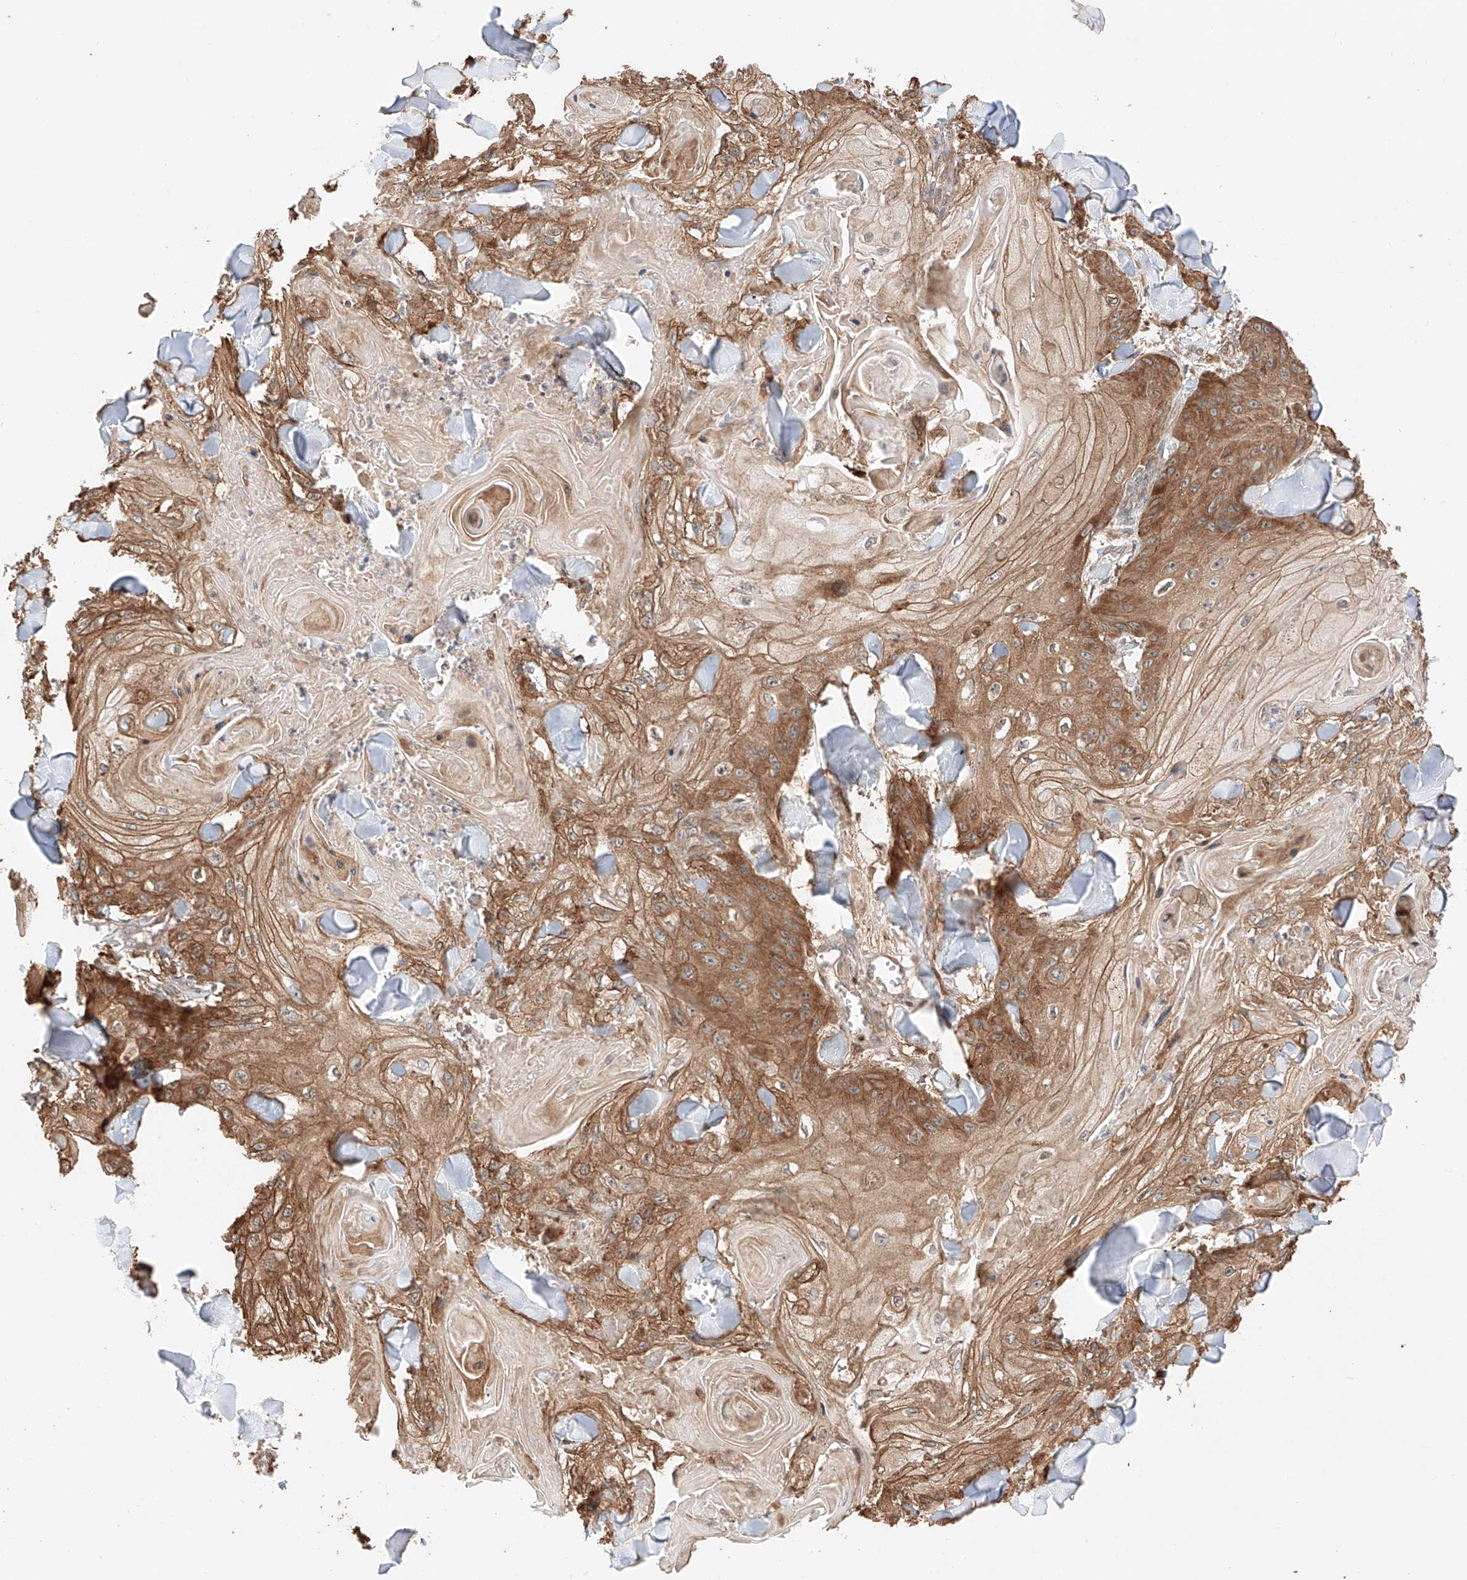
{"staining": {"intensity": "moderate", "quantity": ">75%", "location": "cytoplasmic/membranous"}, "tissue": "skin cancer", "cell_type": "Tumor cells", "image_type": "cancer", "snomed": [{"axis": "morphology", "description": "Squamous cell carcinoma, NOS"}, {"axis": "topography", "description": "Skin"}], "caption": "About >75% of tumor cells in human skin squamous cell carcinoma demonstrate moderate cytoplasmic/membranous protein positivity as visualized by brown immunohistochemical staining.", "gene": "IGSF22", "patient": {"sex": "male", "age": 74}}